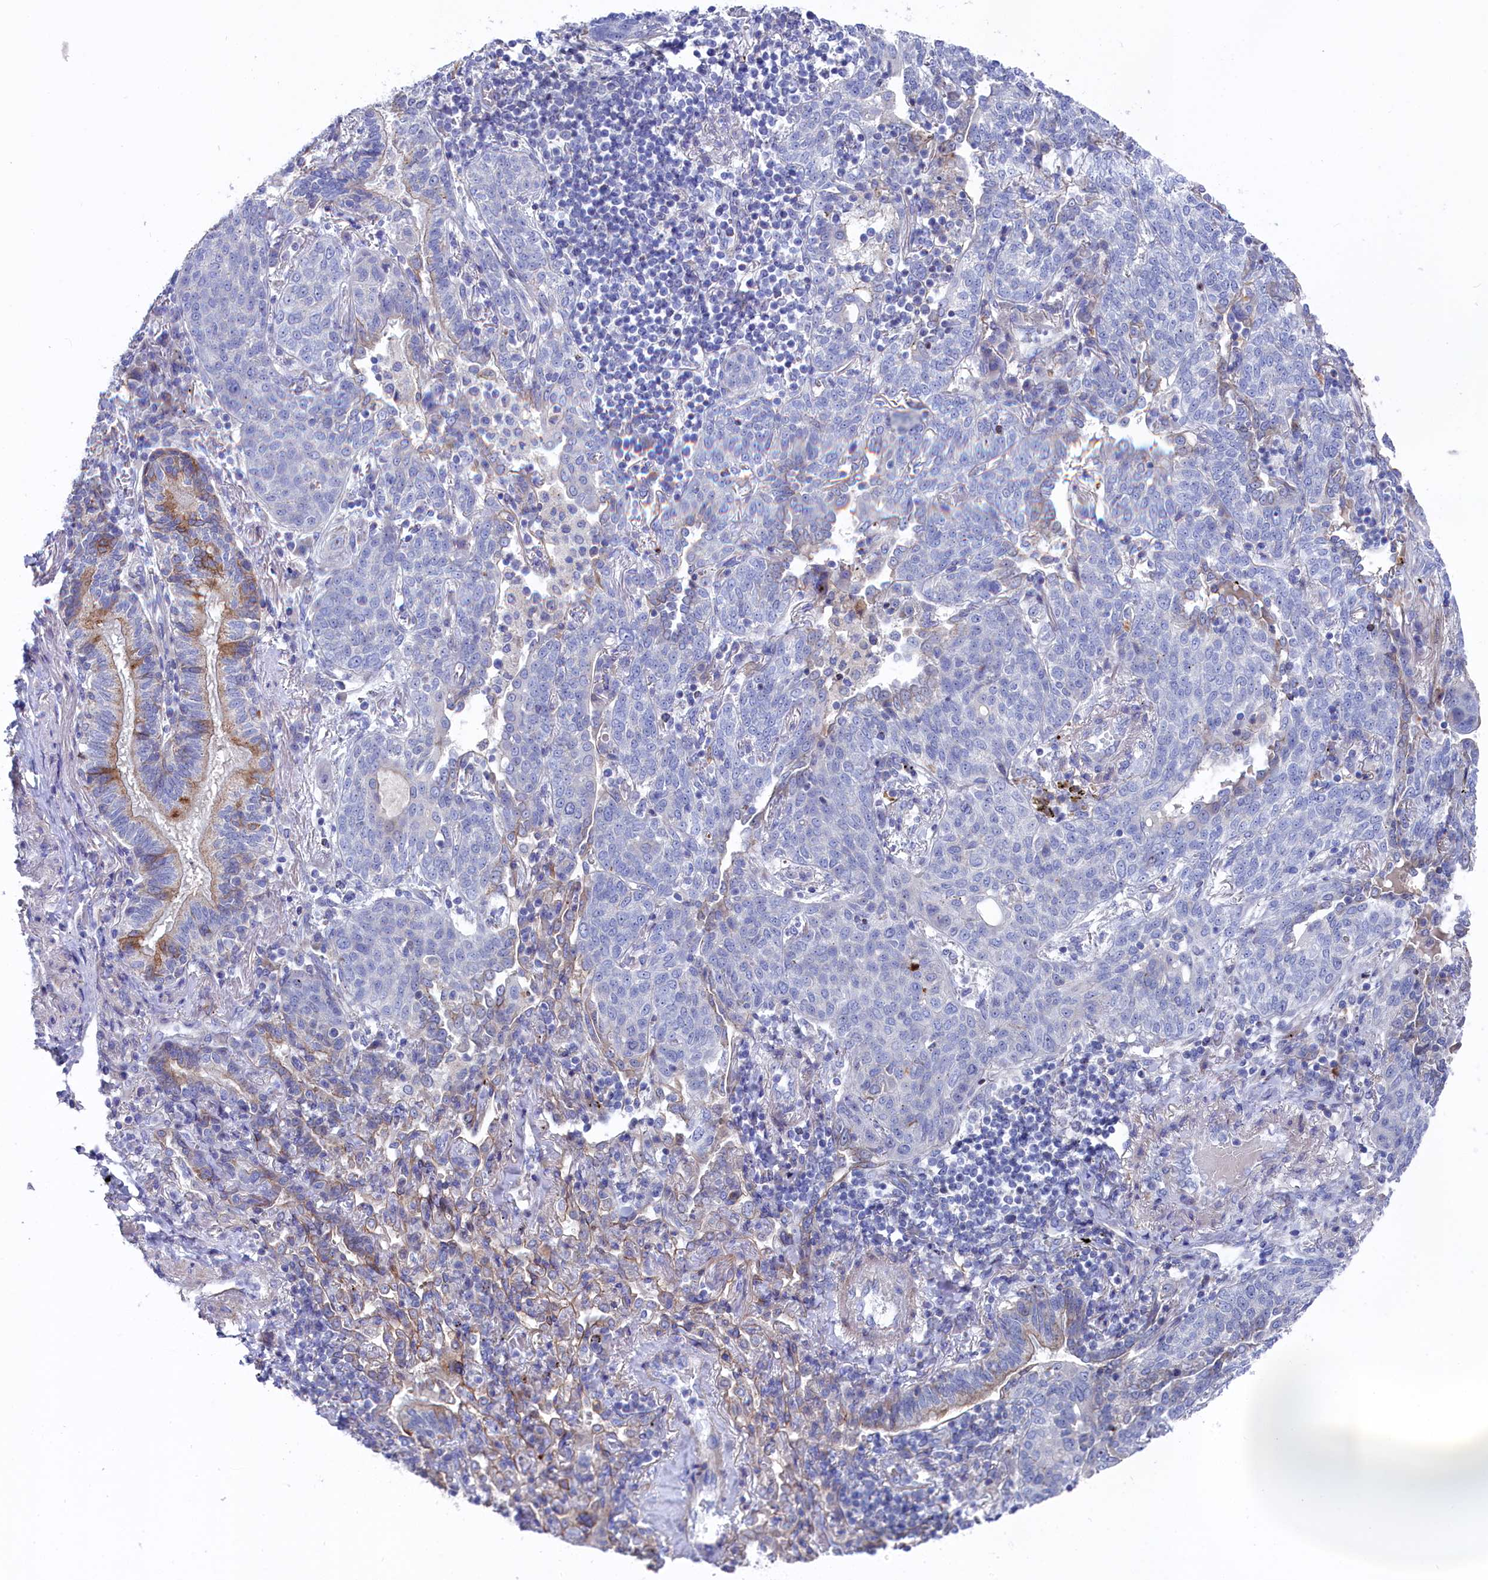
{"staining": {"intensity": "negative", "quantity": "none", "location": "none"}, "tissue": "lung cancer", "cell_type": "Tumor cells", "image_type": "cancer", "snomed": [{"axis": "morphology", "description": "Squamous cell carcinoma, NOS"}, {"axis": "topography", "description": "Lung"}], "caption": "There is no significant staining in tumor cells of squamous cell carcinoma (lung). The staining was performed using DAB (3,3'-diaminobenzidine) to visualize the protein expression in brown, while the nuclei were stained in blue with hematoxylin (Magnification: 20x).", "gene": "NUDT7", "patient": {"sex": "female", "age": 70}}